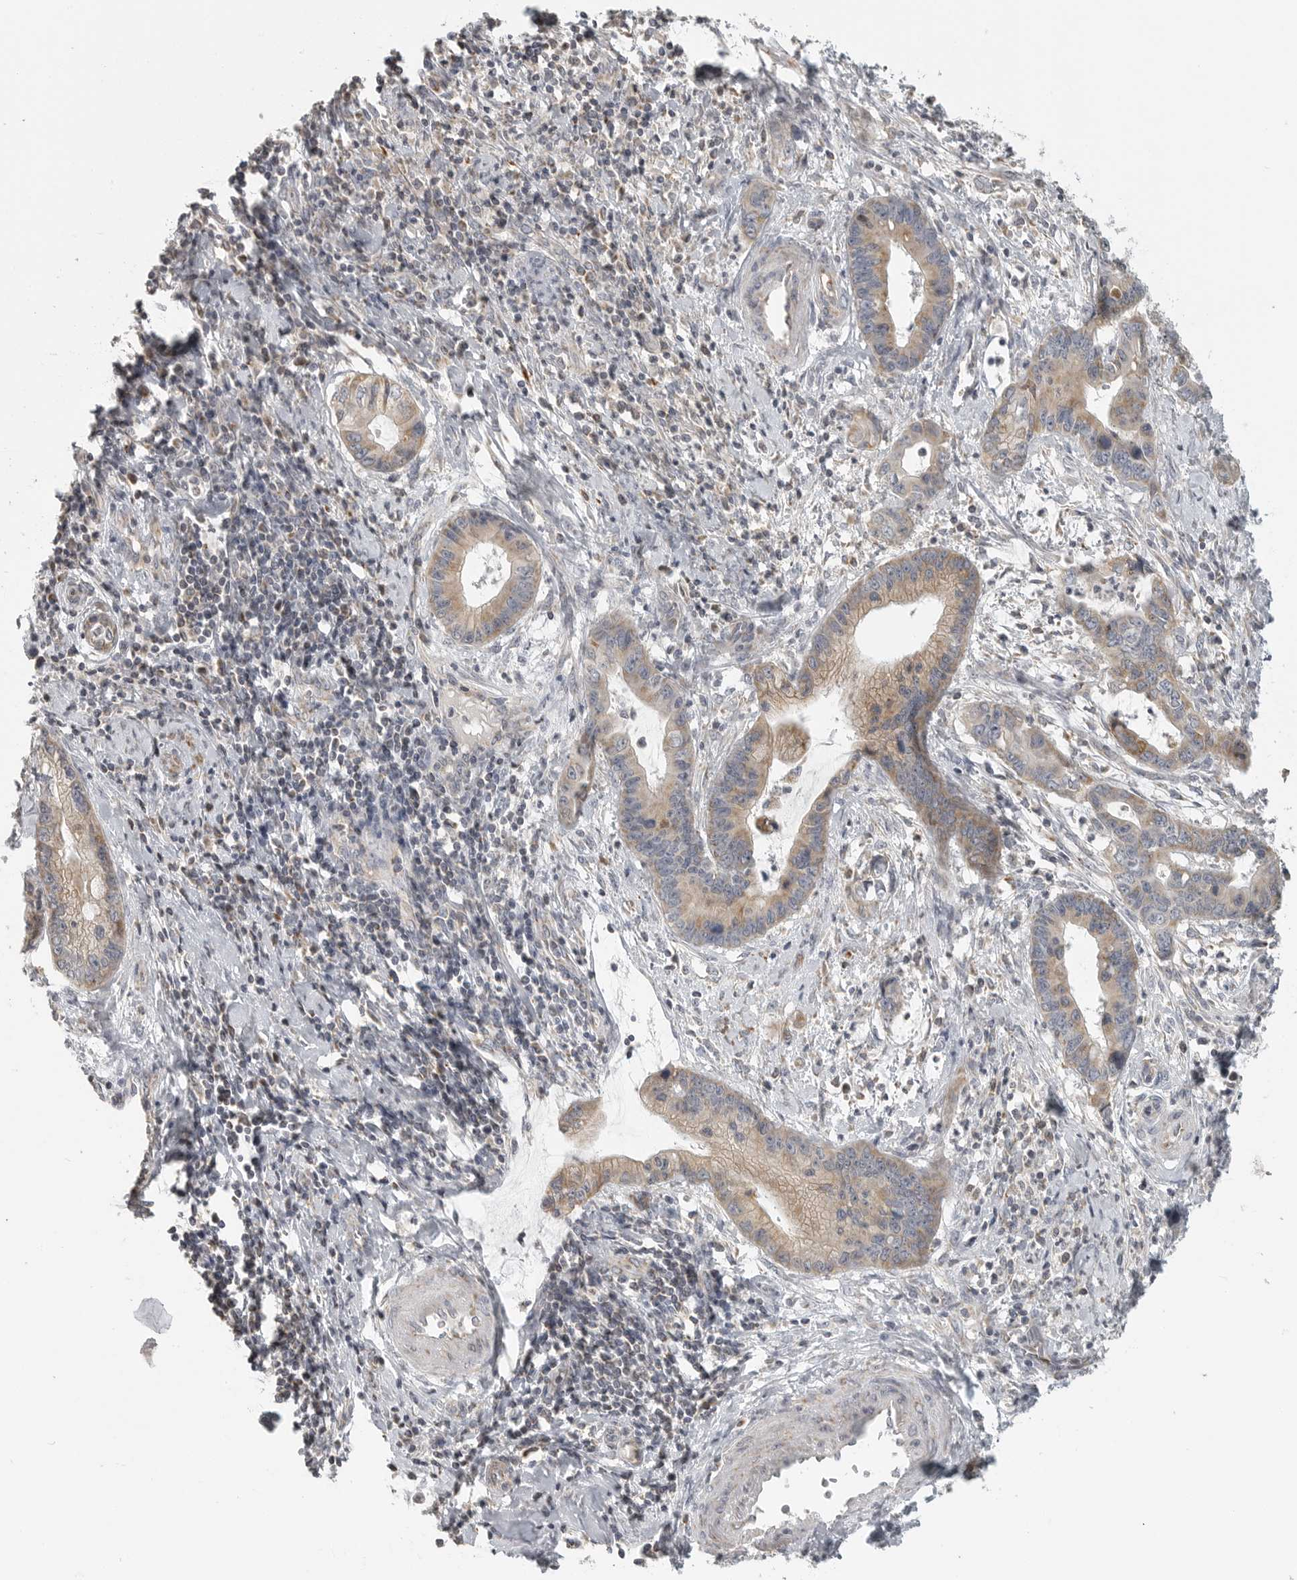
{"staining": {"intensity": "weak", "quantity": ">75%", "location": "cytoplasmic/membranous"}, "tissue": "cervical cancer", "cell_type": "Tumor cells", "image_type": "cancer", "snomed": [{"axis": "morphology", "description": "Adenocarcinoma, NOS"}, {"axis": "topography", "description": "Cervix"}], "caption": "The histopathology image displays immunohistochemical staining of cervical cancer (adenocarcinoma). There is weak cytoplasmic/membranous expression is identified in approximately >75% of tumor cells.", "gene": "RXFP3", "patient": {"sex": "female", "age": 44}}